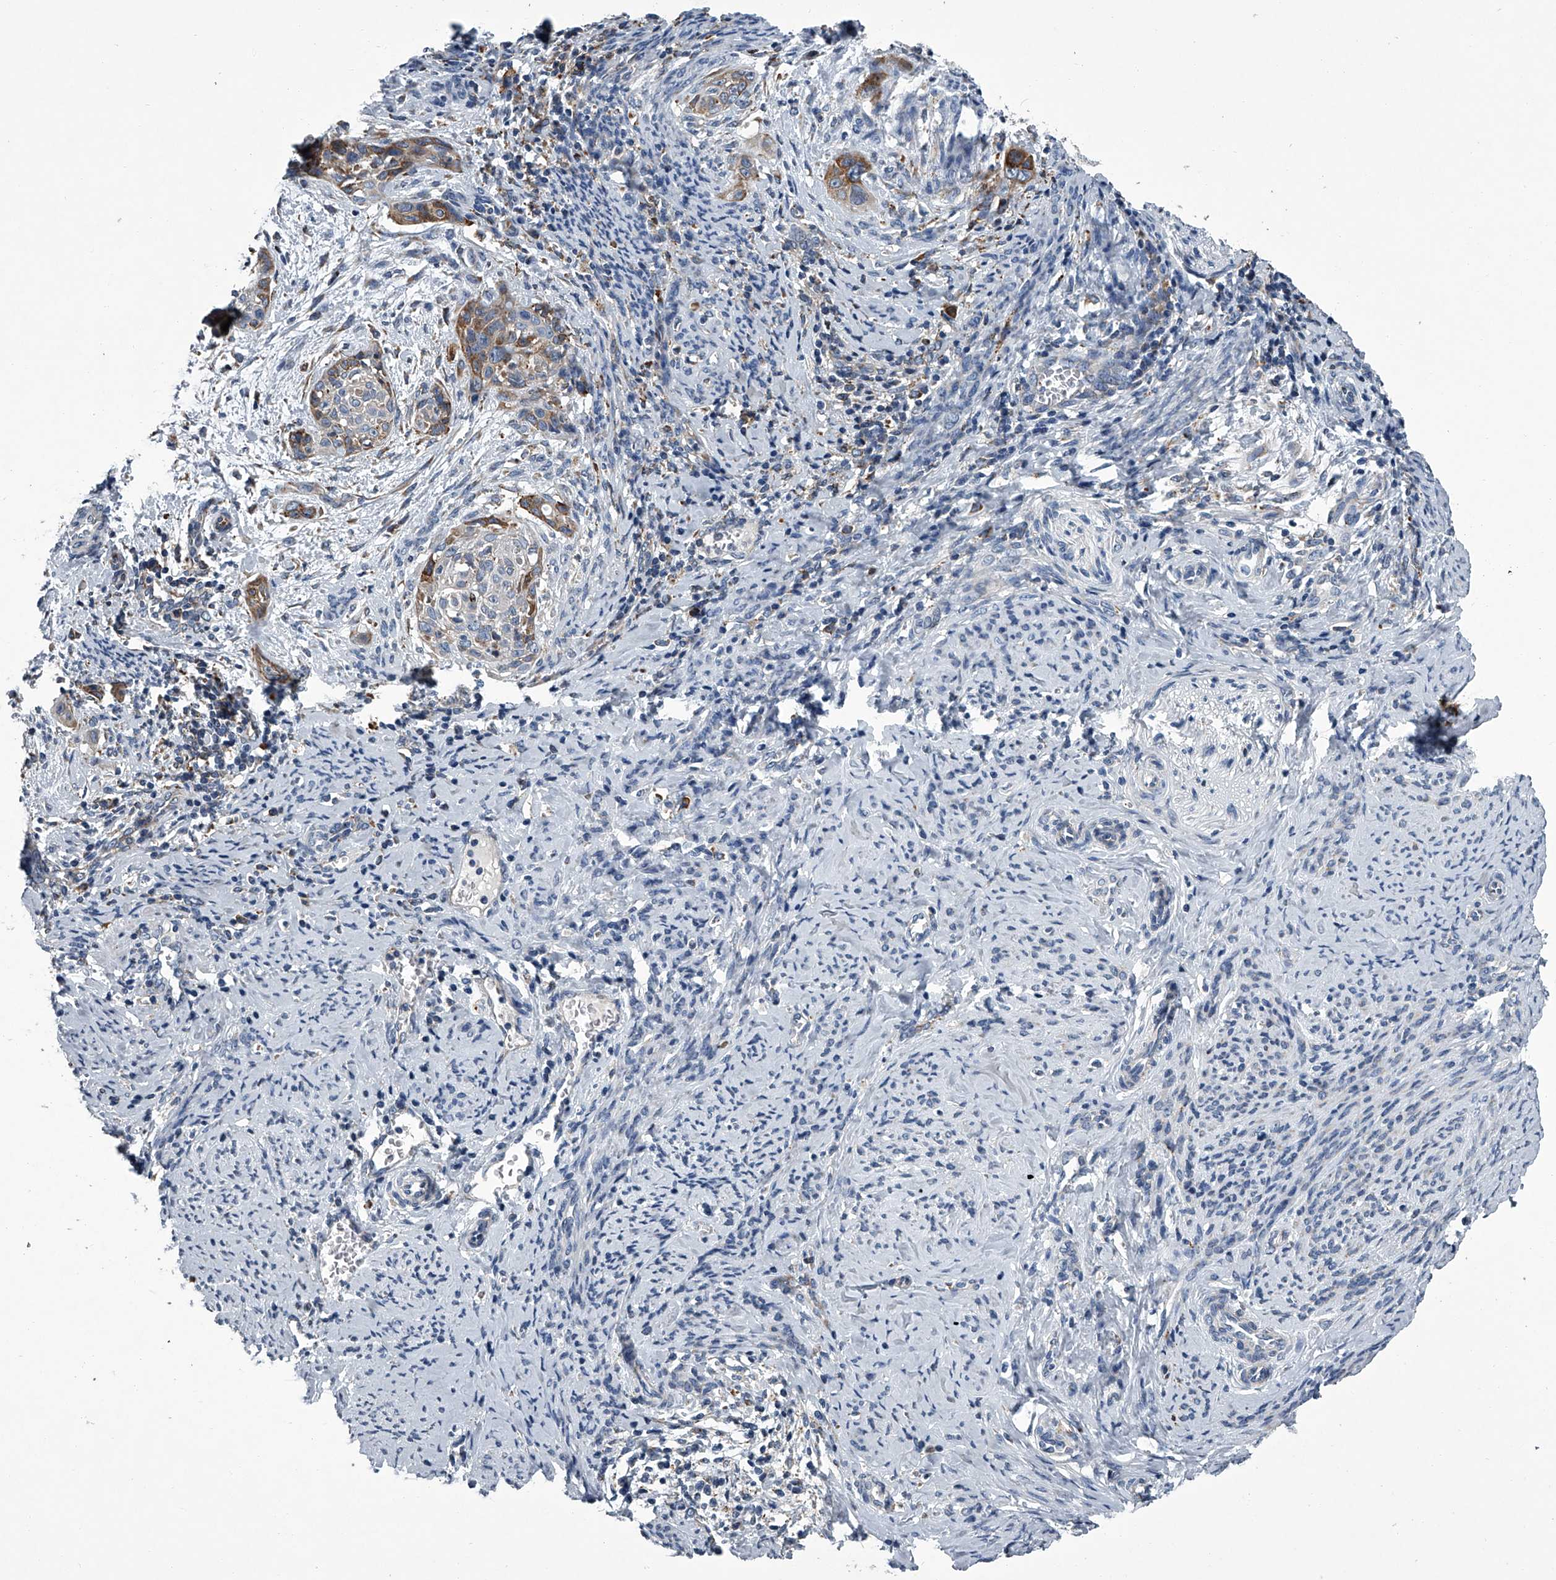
{"staining": {"intensity": "weak", "quantity": "<25%", "location": "cytoplasmic/membranous"}, "tissue": "cervical cancer", "cell_type": "Tumor cells", "image_type": "cancer", "snomed": [{"axis": "morphology", "description": "Squamous cell carcinoma, NOS"}, {"axis": "topography", "description": "Cervix"}], "caption": "A histopathology image of human cervical cancer is negative for staining in tumor cells.", "gene": "TMEM63C", "patient": {"sex": "female", "age": 33}}